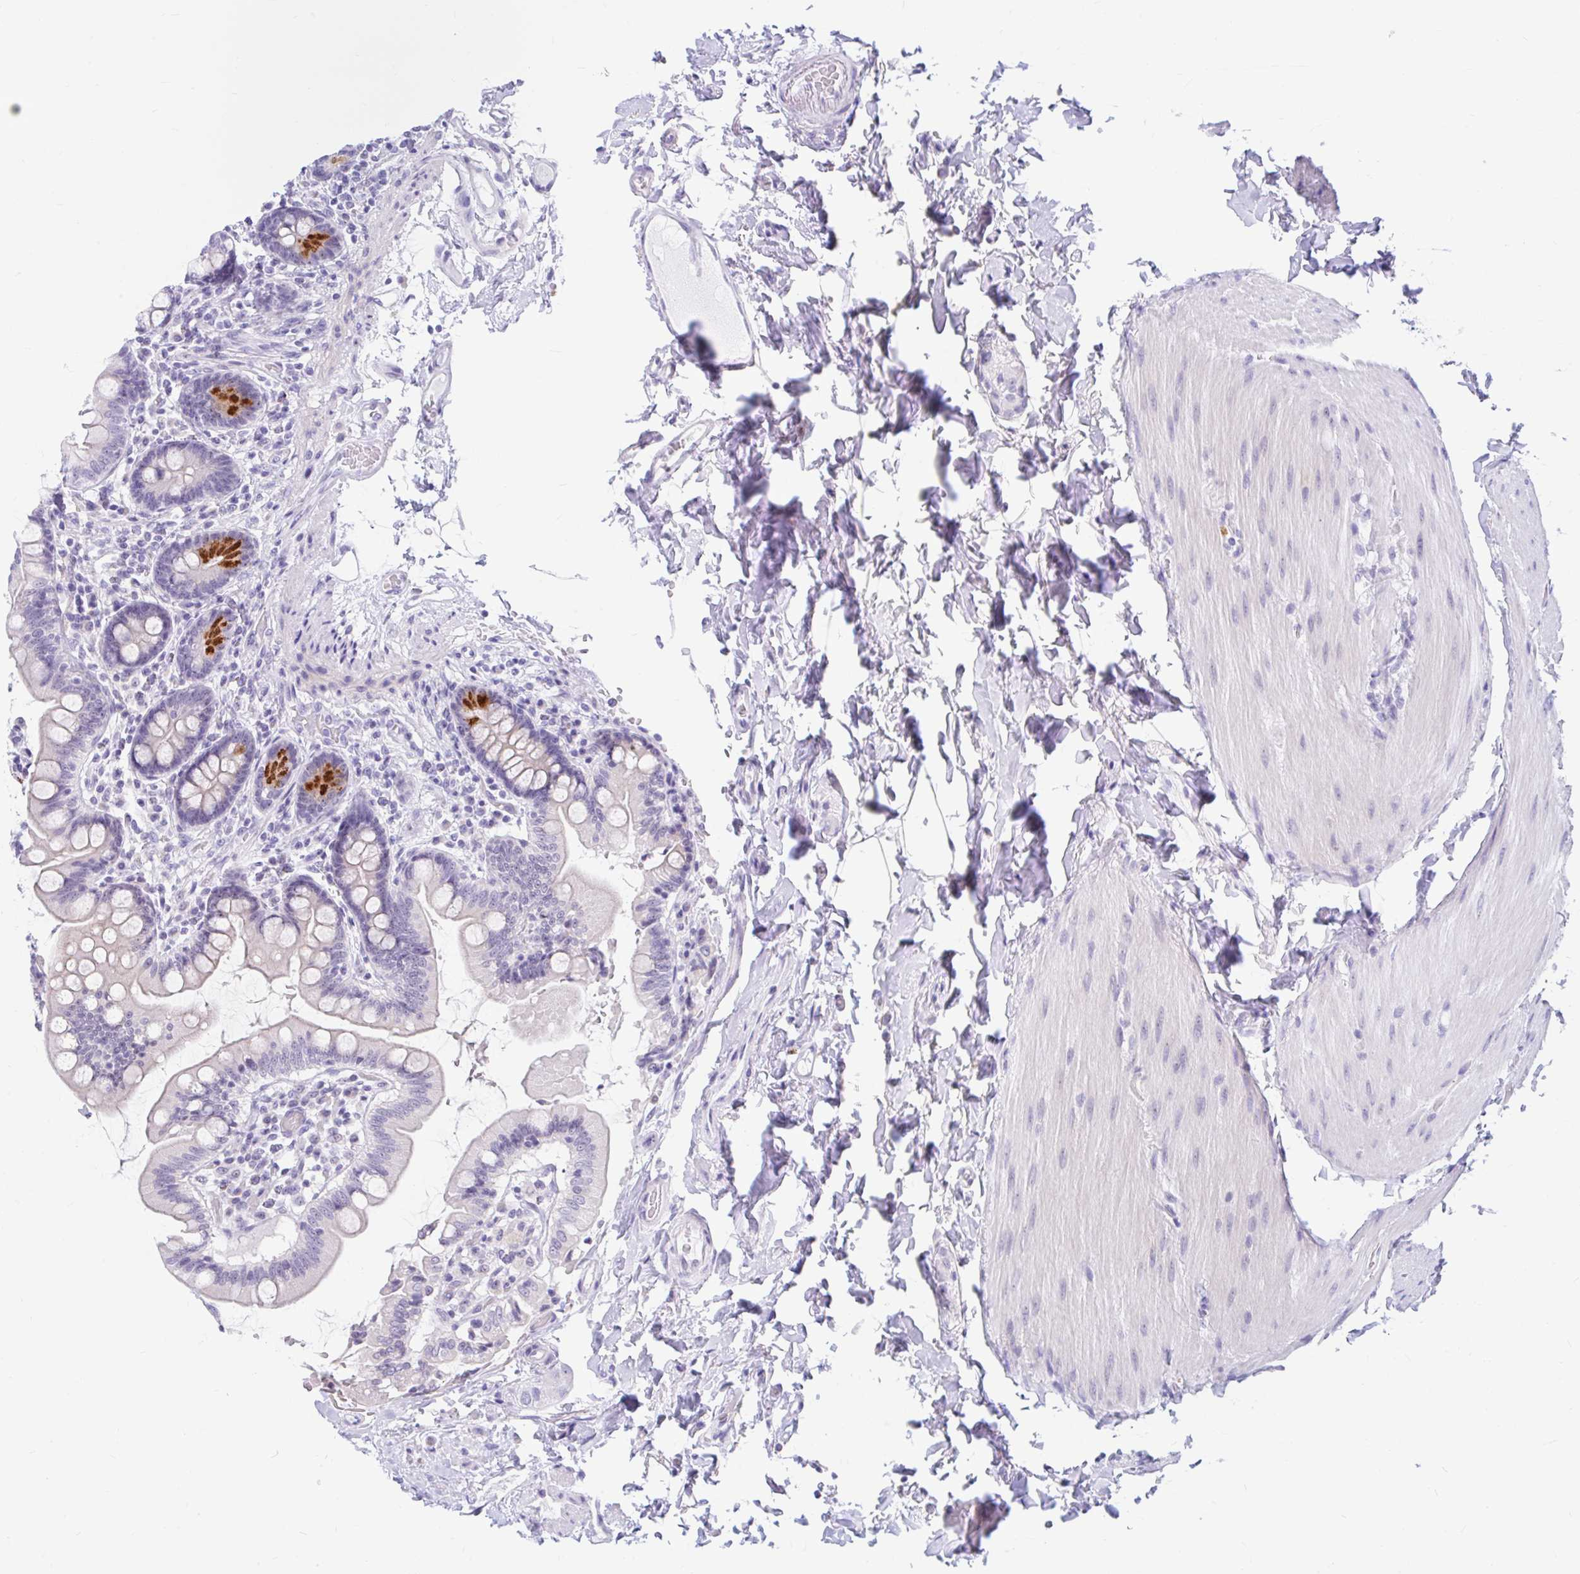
{"staining": {"intensity": "strong", "quantity": "<25%", "location": "cytoplasmic/membranous,nuclear"}, "tissue": "small intestine", "cell_type": "Glandular cells", "image_type": "normal", "snomed": [{"axis": "morphology", "description": "Normal tissue, NOS"}, {"axis": "topography", "description": "Small intestine"}], "caption": "Glandular cells demonstrate medium levels of strong cytoplasmic/membranous,nuclear staining in approximately <25% of cells in unremarkable small intestine.", "gene": "FTSJ3", "patient": {"sex": "female", "age": 64}}